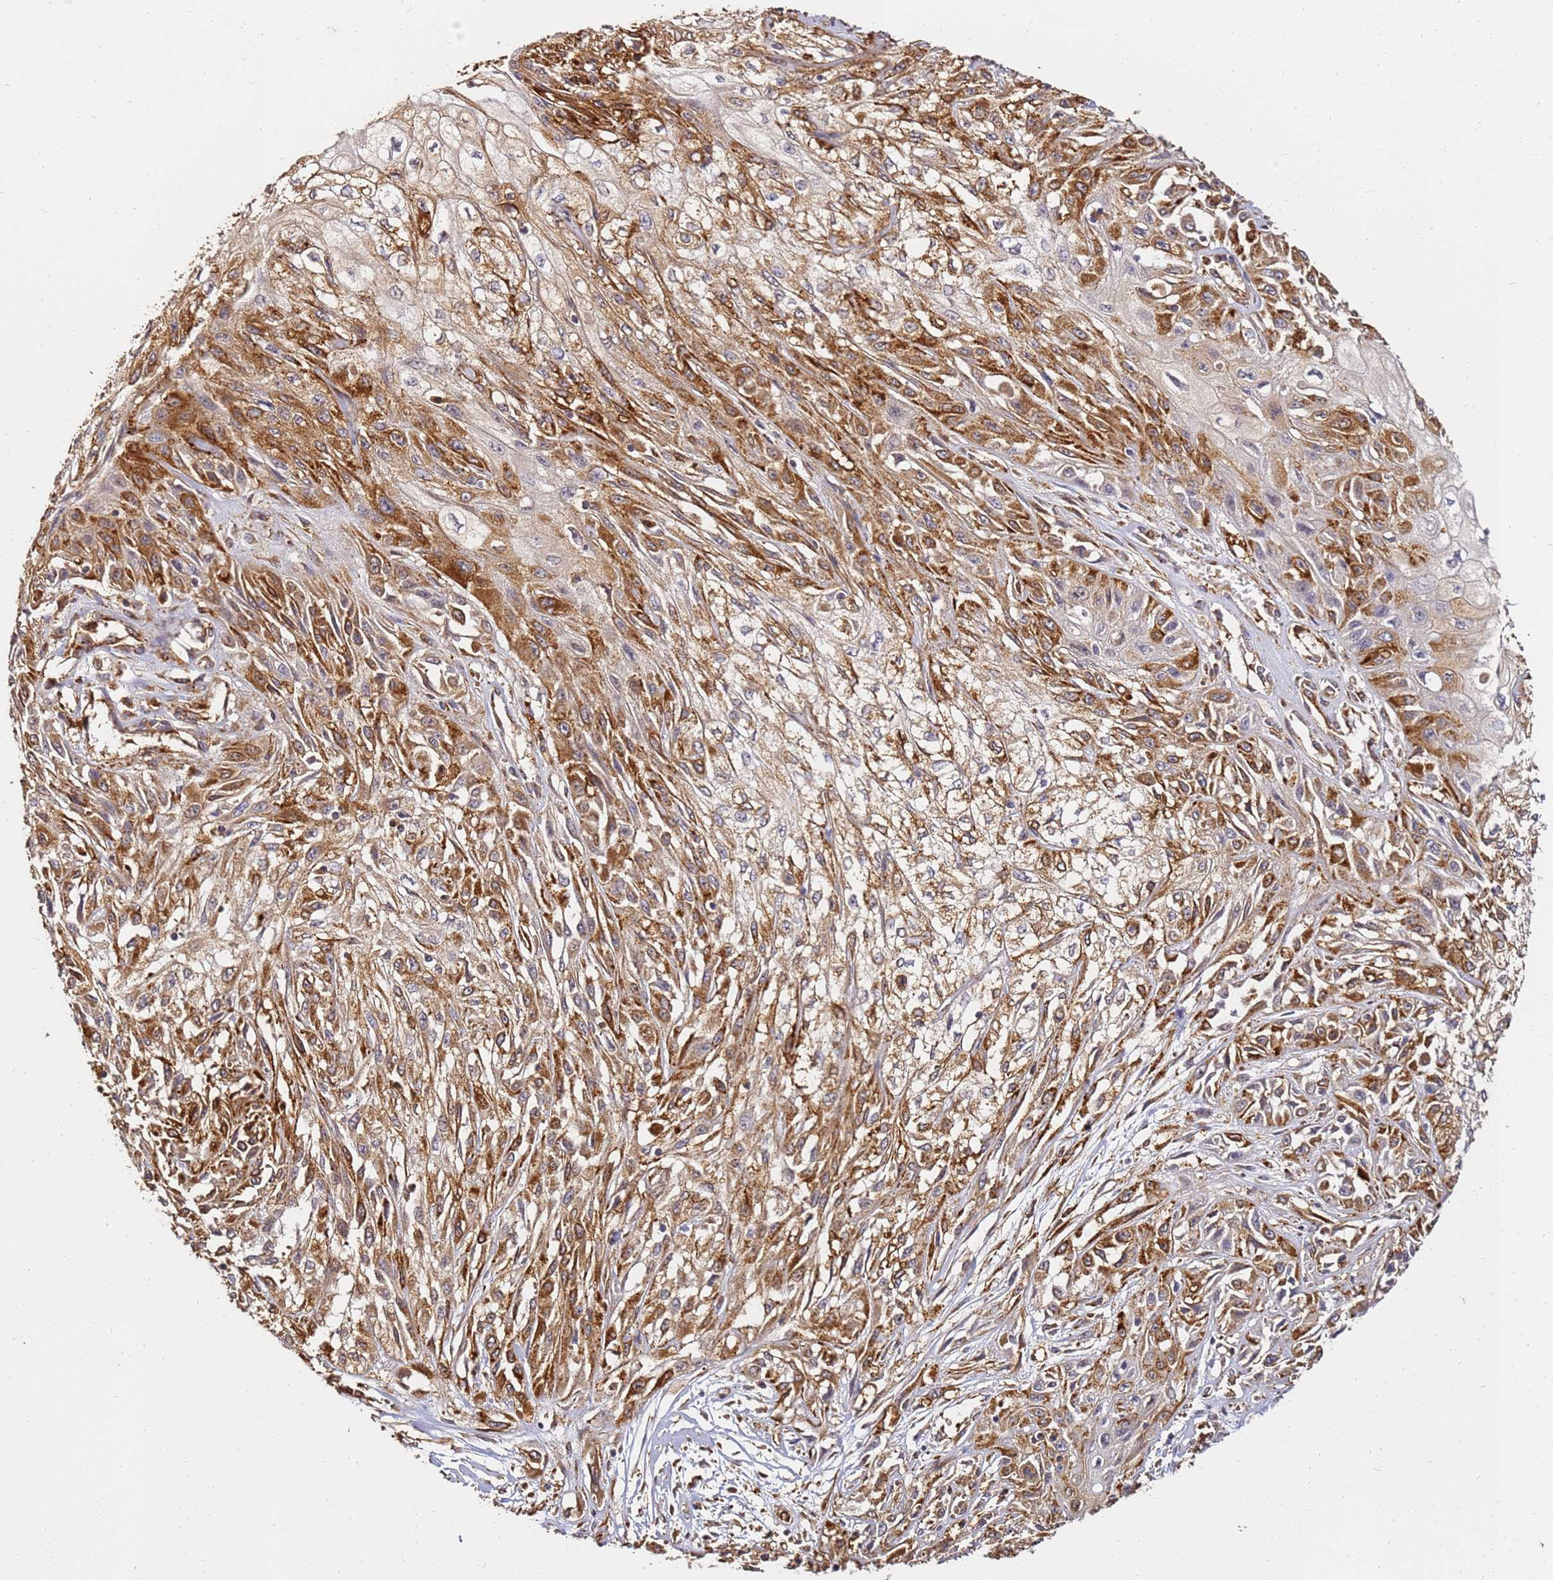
{"staining": {"intensity": "strong", "quantity": ">75%", "location": "cytoplasmic/membranous"}, "tissue": "skin cancer", "cell_type": "Tumor cells", "image_type": "cancer", "snomed": [{"axis": "morphology", "description": "Squamous cell carcinoma, NOS"}, {"axis": "morphology", "description": "Squamous cell carcinoma, metastatic, NOS"}, {"axis": "topography", "description": "Skin"}, {"axis": "topography", "description": "Lymph node"}], "caption": "DAB immunohistochemical staining of human skin cancer (metastatic squamous cell carcinoma) shows strong cytoplasmic/membranous protein positivity in approximately >75% of tumor cells. The staining is performed using DAB brown chromogen to label protein expression. The nuclei are counter-stained blue using hematoxylin.", "gene": "DVL3", "patient": {"sex": "male", "age": 75}}